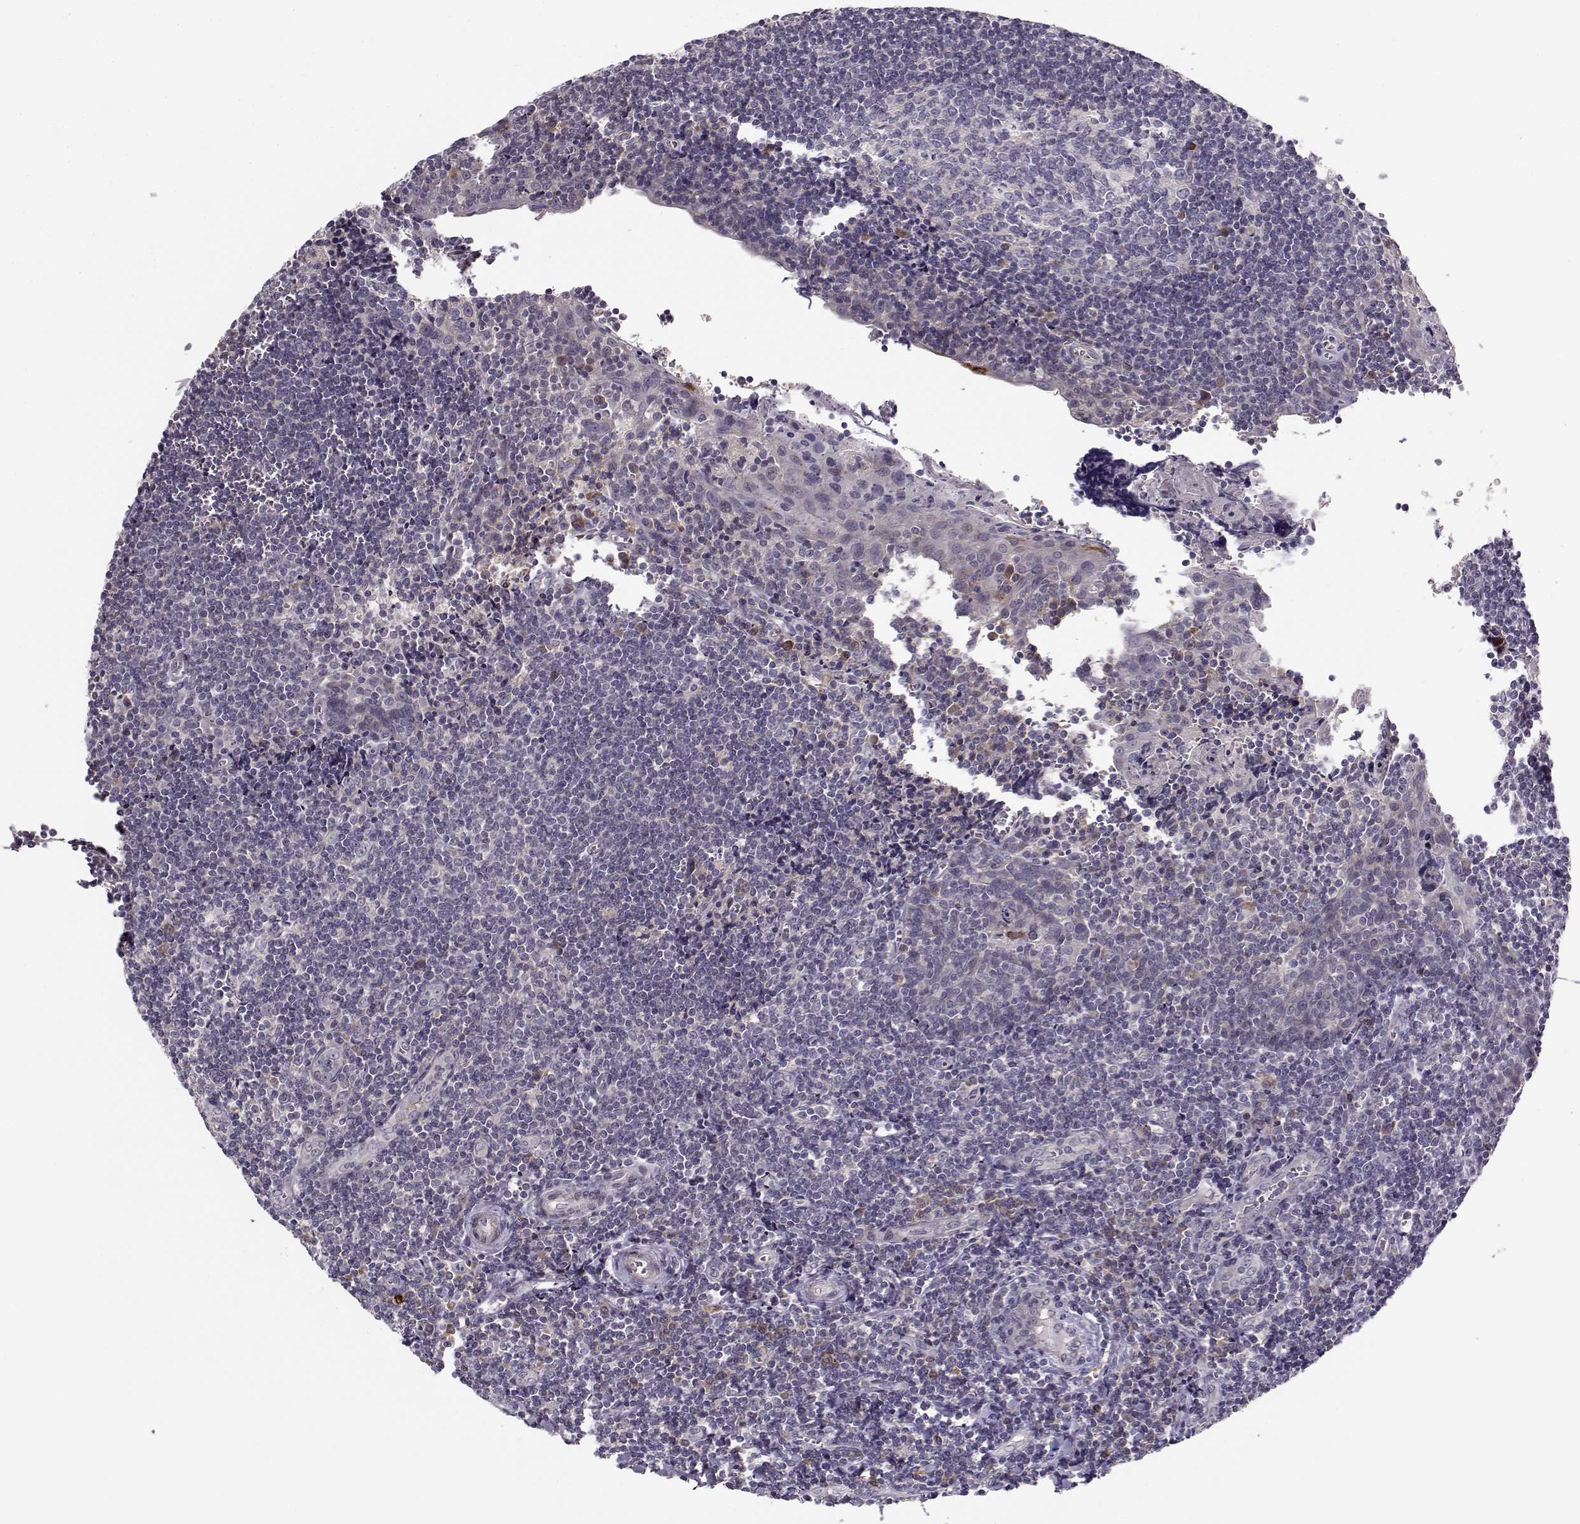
{"staining": {"intensity": "negative", "quantity": "none", "location": "none"}, "tissue": "tonsil", "cell_type": "Germinal center cells", "image_type": "normal", "snomed": [{"axis": "morphology", "description": "Normal tissue, NOS"}, {"axis": "morphology", "description": "Inflammation, NOS"}, {"axis": "topography", "description": "Tonsil"}], "caption": "Germinal center cells are negative for protein expression in benign human tonsil.", "gene": "ENTPD8", "patient": {"sex": "female", "age": 31}}